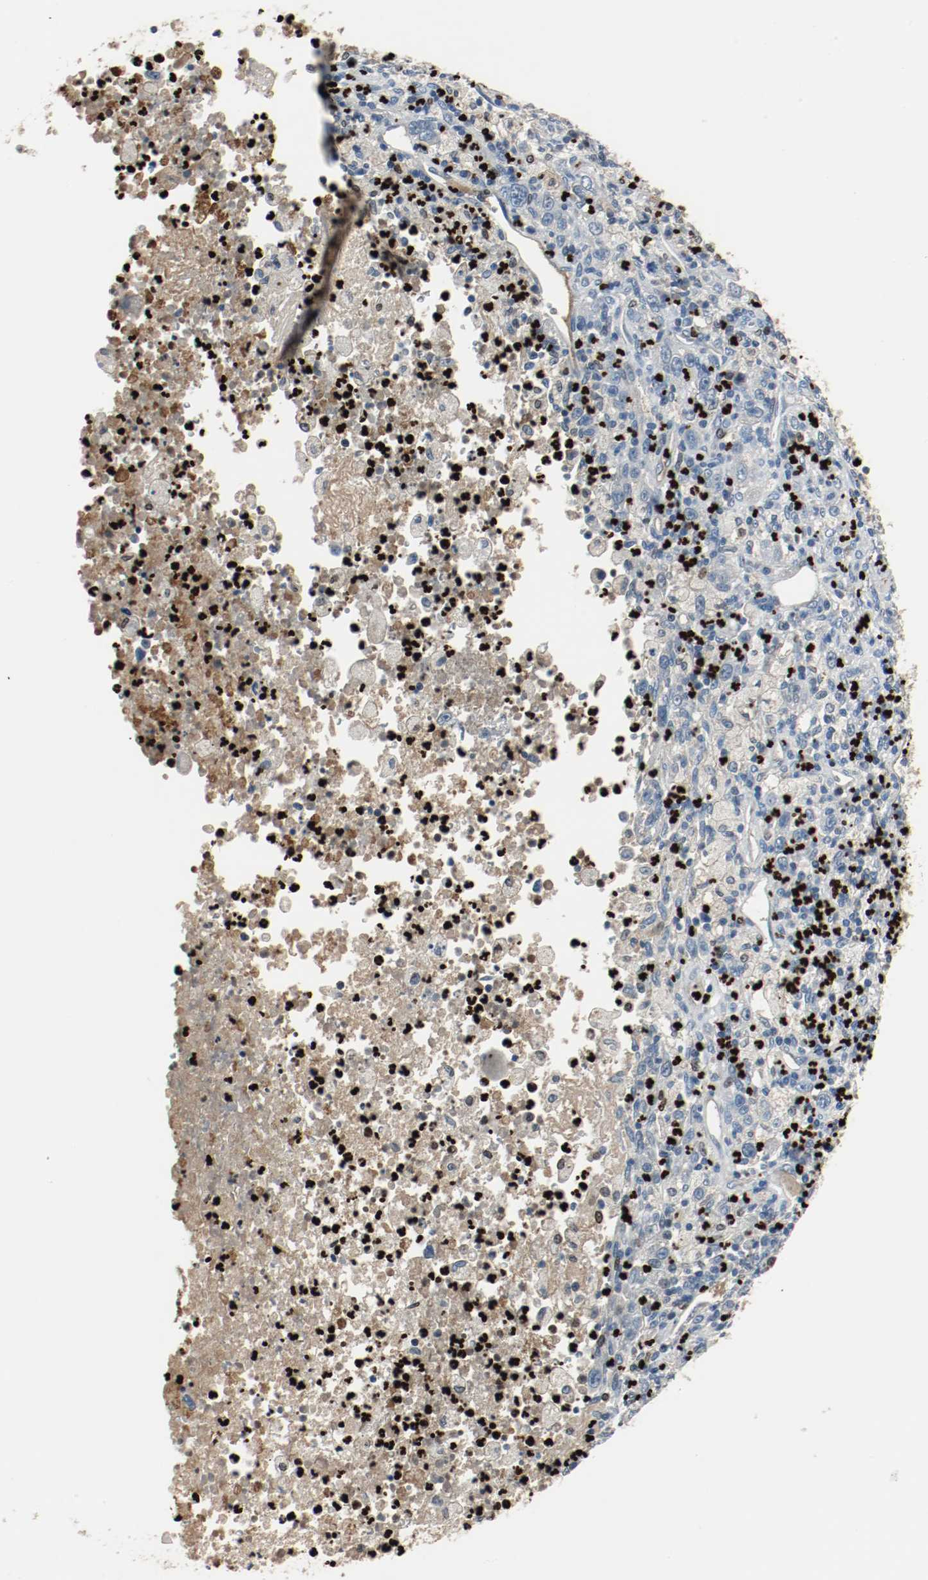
{"staining": {"intensity": "negative", "quantity": "none", "location": "none"}, "tissue": "melanoma", "cell_type": "Tumor cells", "image_type": "cancer", "snomed": [{"axis": "morphology", "description": "Malignant melanoma, Metastatic site"}, {"axis": "topography", "description": "Skin"}], "caption": "IHC of human malignant melanoma (metastatic site) displays no positivity in tumor cells. Nuclei are stained in blue.", "gene": "BLK", "patient": {"sex": "female", "age": 56}}